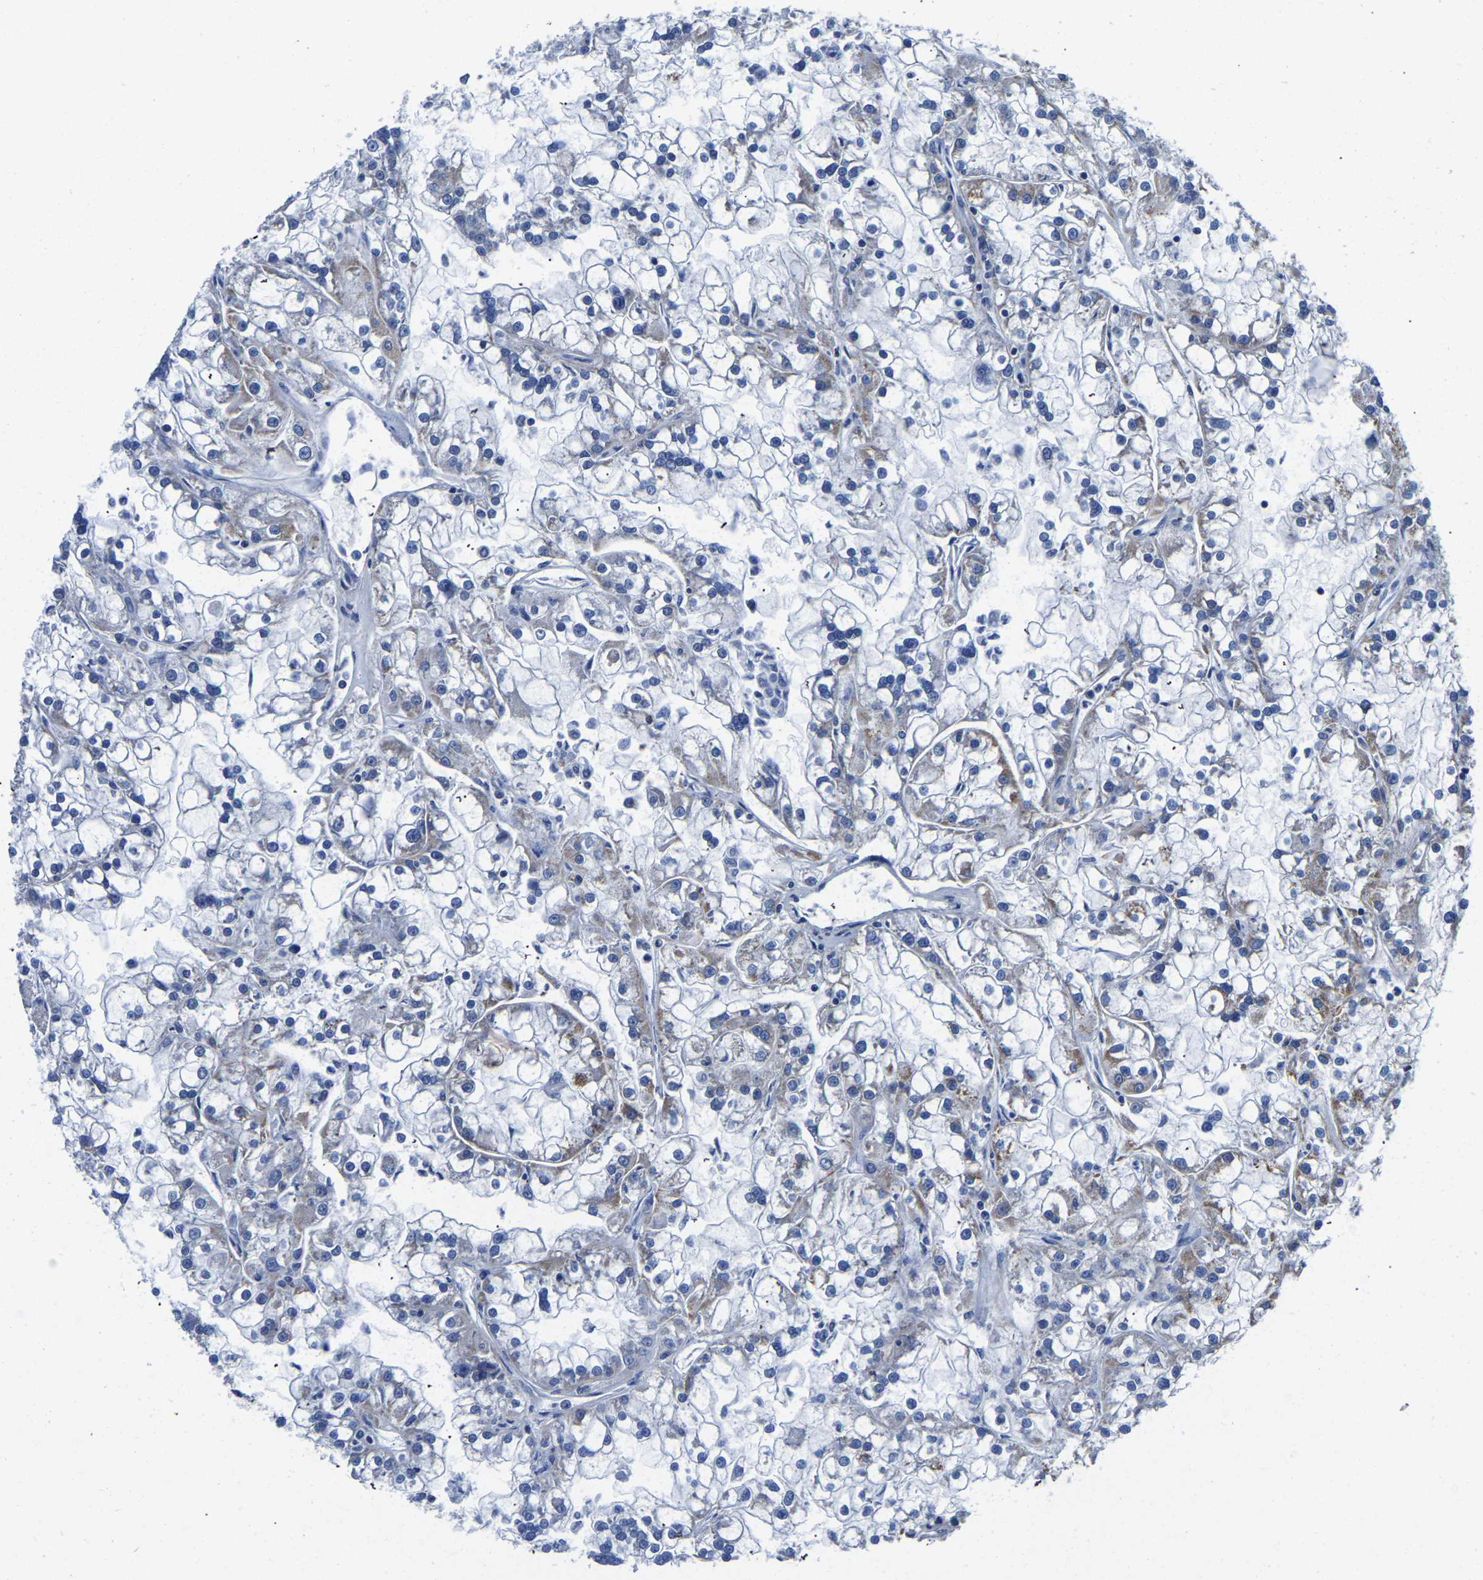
{"staining": {"intensity": "negative", "quantity": "none", "location": "none"}, "tissue": "renal cancer", "cell_type": "Tumor cells", "image_type": "cancer", "snomed": [{"axis": "morphology", "description": "Adenocarcinoma, NOS"}, {"axis": "topography", "description": "Kidney"}], "caption": "Immunohistochemical staining of human renal cancer (adenocarcinoma) demonstrates no significant expression in tumor cells.", "gene": "PDLIM7", "patient": {"sex": "female", "age": 52}}